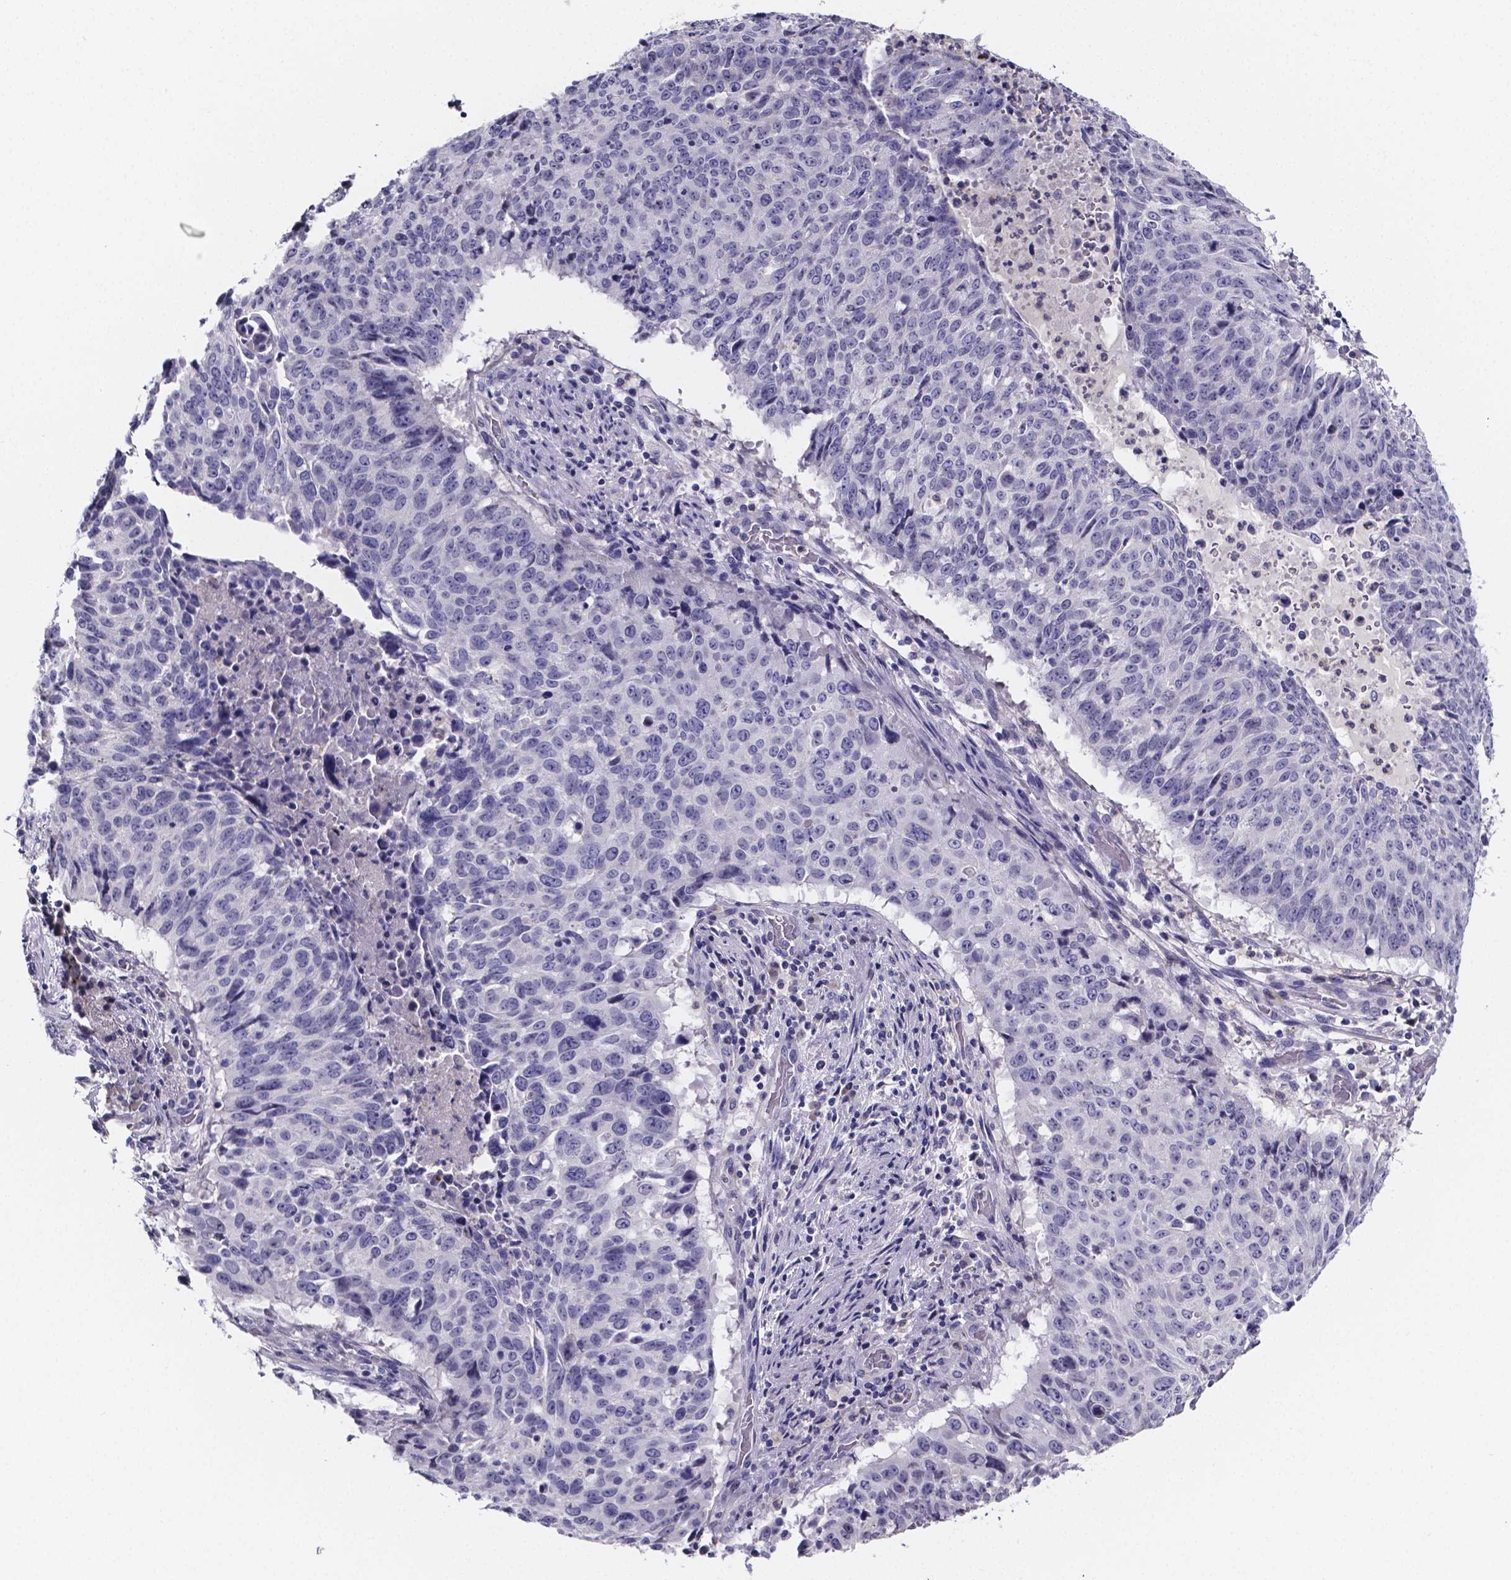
{"staining": {"intensity": "negative", "quantity": "none", "location": "none"}, "tissue": "lung cancer", "cell_type": "Tumor cells", "image_type": "cancer", "snomed": [{"axis": "morphology", "description": "Normal tissue, NOS"}, {"axis": "morphology", "description": "Squamous cell carcinoma, NOS"}, {"axis": "topography", "description": "Bronchus"}, {"axis": "topography", "description": "Lung"}], "caption": "IHC histopathology image of neoplastic tissue: human lung cancer stained with DAB demonstrates no significant protein expression in tumor cells.", "gene": "IZUMO1", "patient": {"sex": "male", "age": 64}}